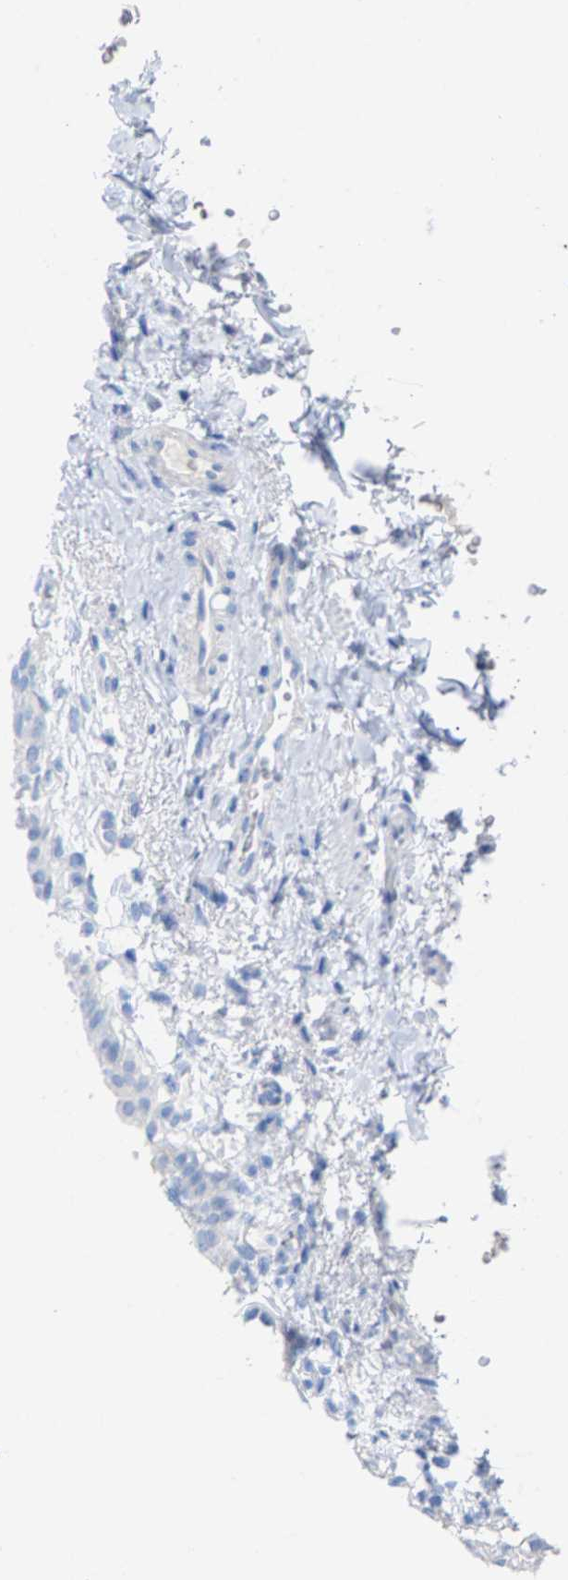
{"staining": {"intensity": "negative", "quantity": "none", "location": "none"}, "tissue": "urinary bladder", "cell_type": "Urothelial cells", "image_type": "normal", "snomed": [{"axis": "morphology", "description": "Normal tissue, NOS"}, {"axis": "topography", "description": "Urinary bladder"}], "caption": "Immunohistochemical staining of unremarkable human urinary bladder reveals no significant positivity in urothelial cells.", "gene": "CPA1", "patient": {"sex": "female", "age": 60}}